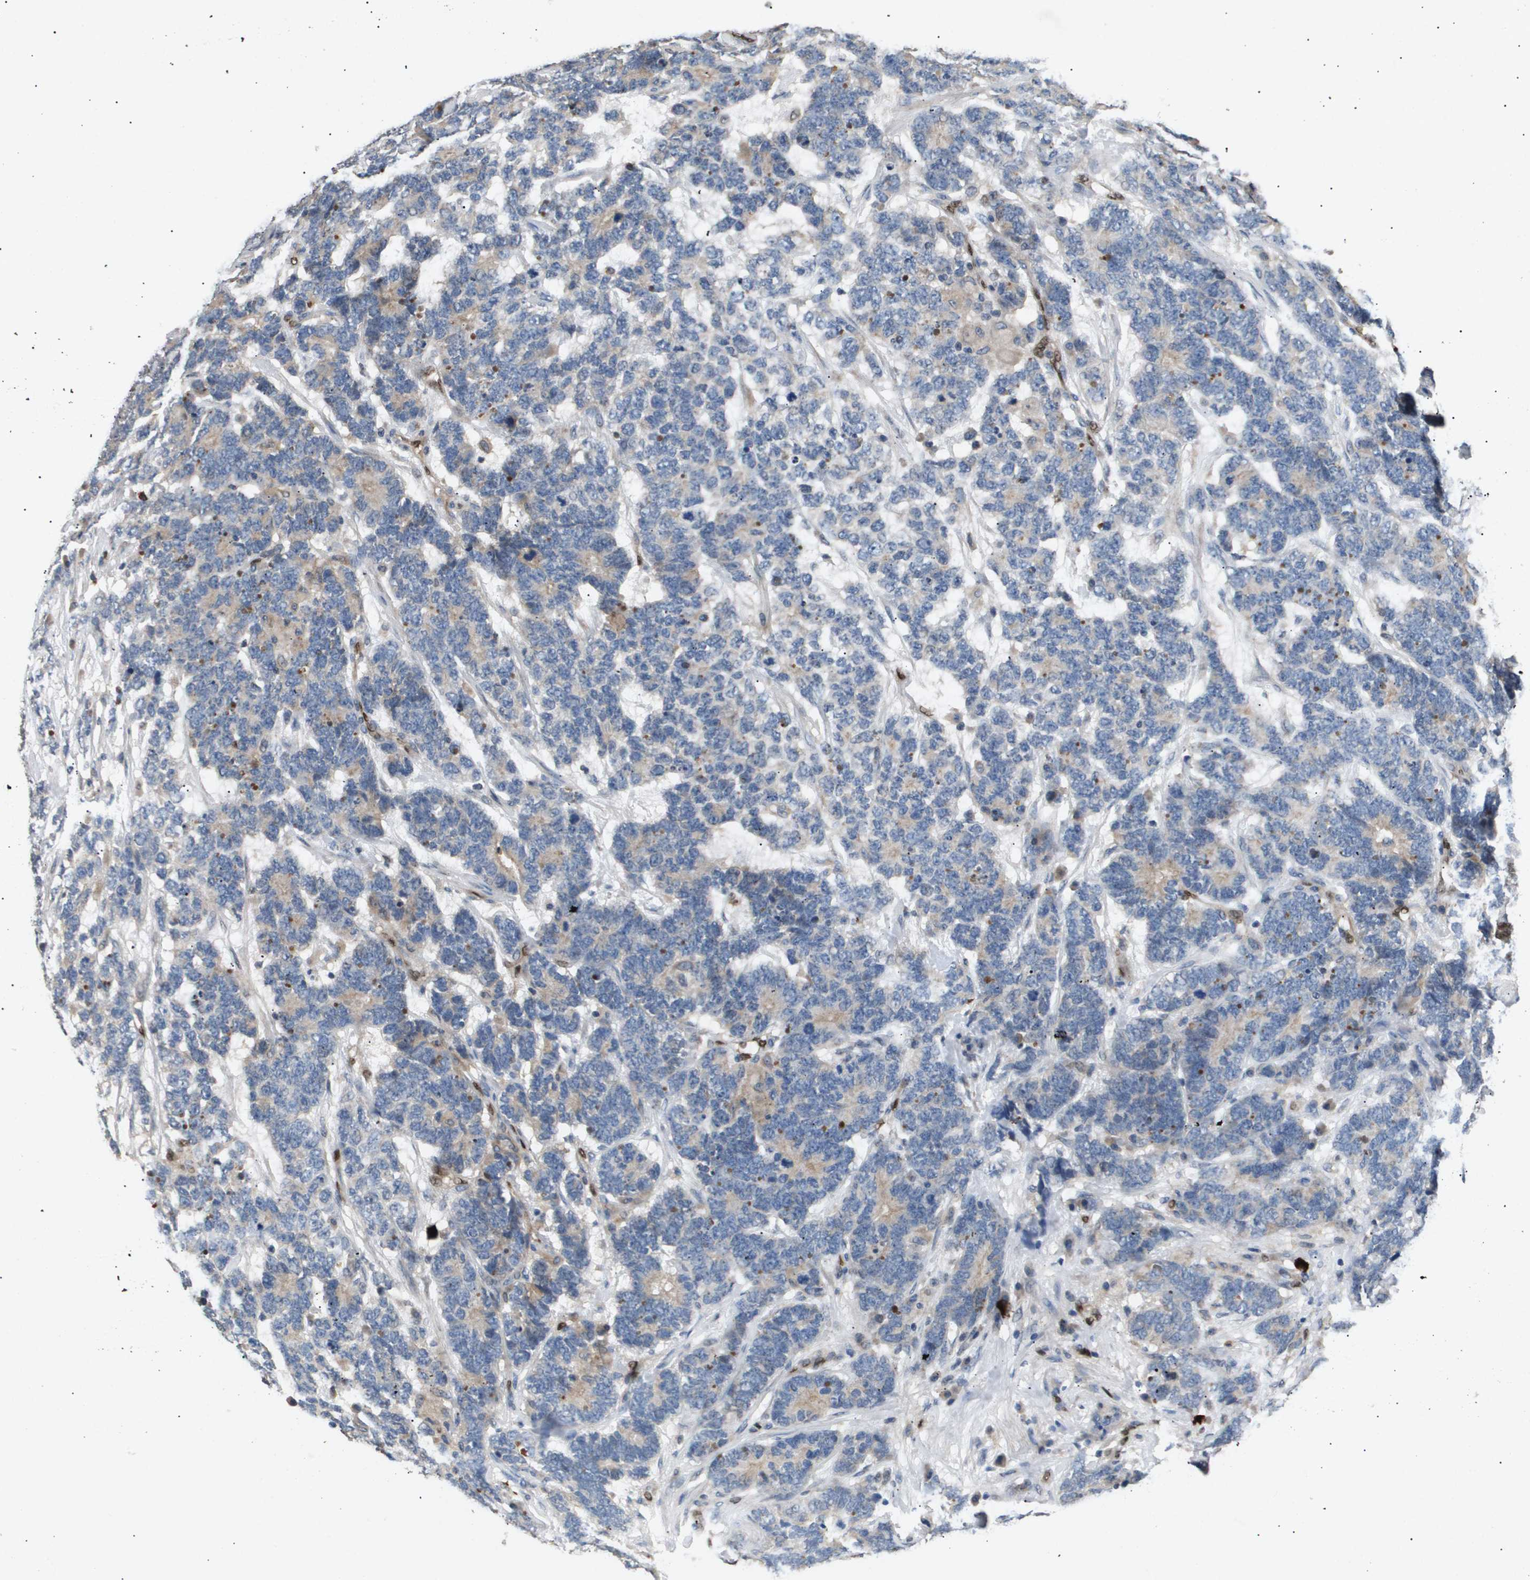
{"staining": {"intensity": "weak", "quantity": "<25%", "location": "cytoplasmic/membranous"}, "tissue": "testis cancer", "cell_type": "Tumor cells", "image_type": "cancer", "snomed": [{"axis": "morphology", "description": "Carcinoma, Embryonal, NOS"}, {"axis": "topography", "description": "Testis"}], "caption": "Human embryonal carcinoma (testis) stained for a protein using immunohistochemistry reveals no positivity in tumor cells.", "gene": "ERG", "patient": {"sex": "male", "age": 26}}